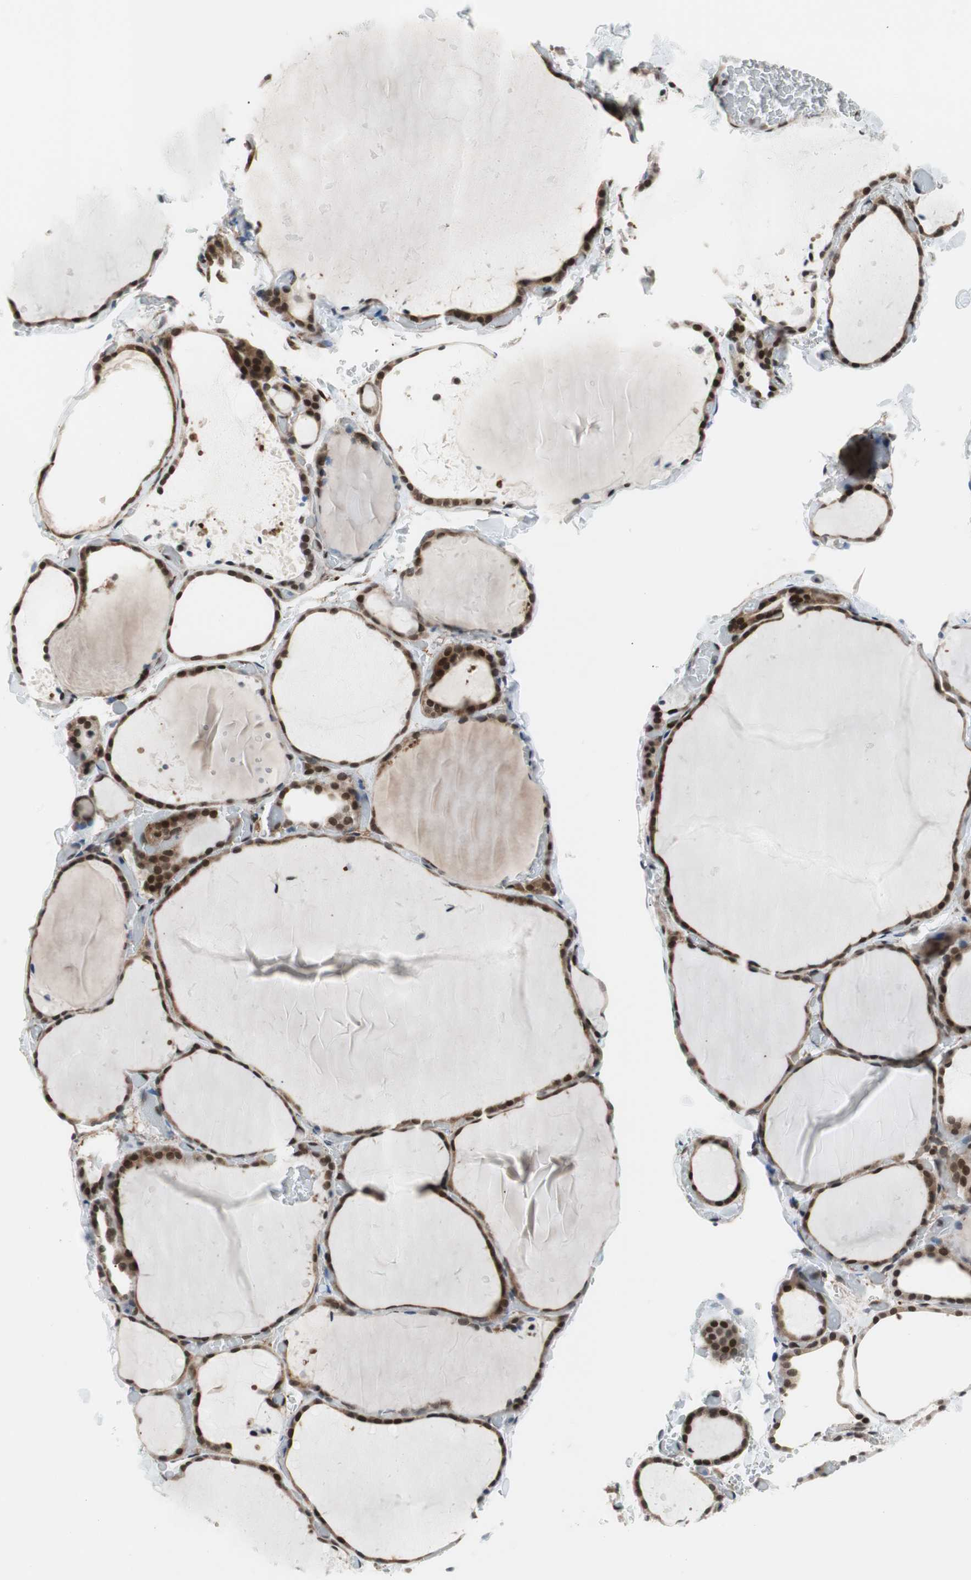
{"staining": {"intensity": "weak", "quantity": ">75%", "location": "cytoplasmic/membranous"}, "tissue": "thyroid gland", "cell_type": "Glandular cells", "image_type": "normal", "snomed": [{"axis": "morphology", "description": "Normal tissue, NOS"}, {"axis": "topography", "description": "Thyroid gland"}], "caption": "A photomicrograph showing weak cytoplasmic/membranous staining in approximately >75% of glandular cells in benign thyroid gland, as visualized by brown immunohistochemical staining.", "gene": "ZNF512B", "patient": {"sex": "female", "age": 22}}